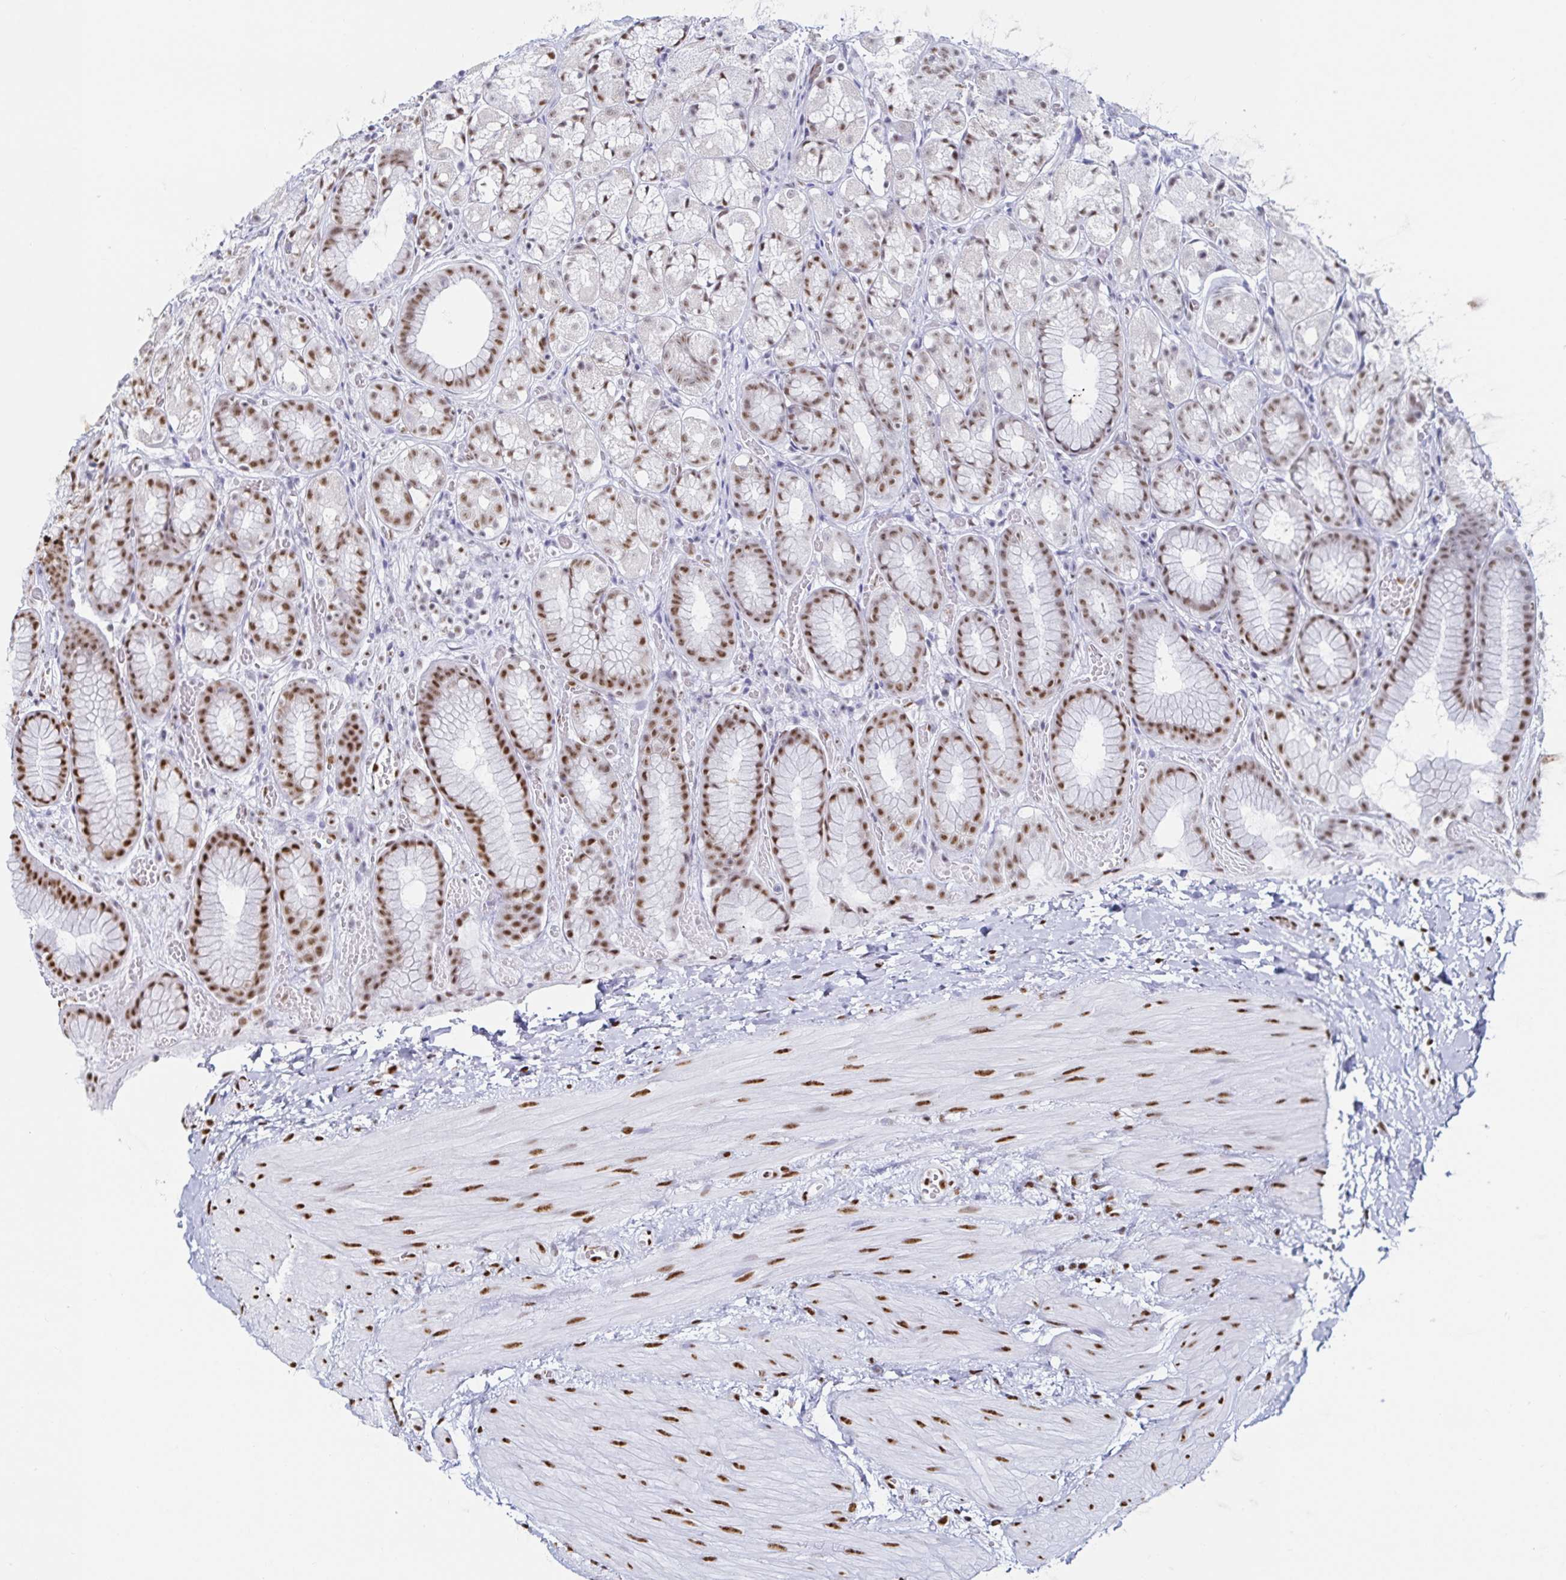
{"staining": {"intensity": "moderate", "quantity": "25%-75%", "location": "nuclear"}, "tissue": "stomach", "cell_type": "Glandular cells", "image_type": "normal", "snomed": [{"axis": "morphology", "description": "Normal tissue, NOS"}, {"axis": "topography", "description": "Stomach"}], "caption": "Immunohistochemical staining of unremarkable stomach reveals moderate nuclear protein positivity in about 25%-75% of glandular cells.", "gene": "DDX39B", "patient": {"sex": "male", "age": 70}}